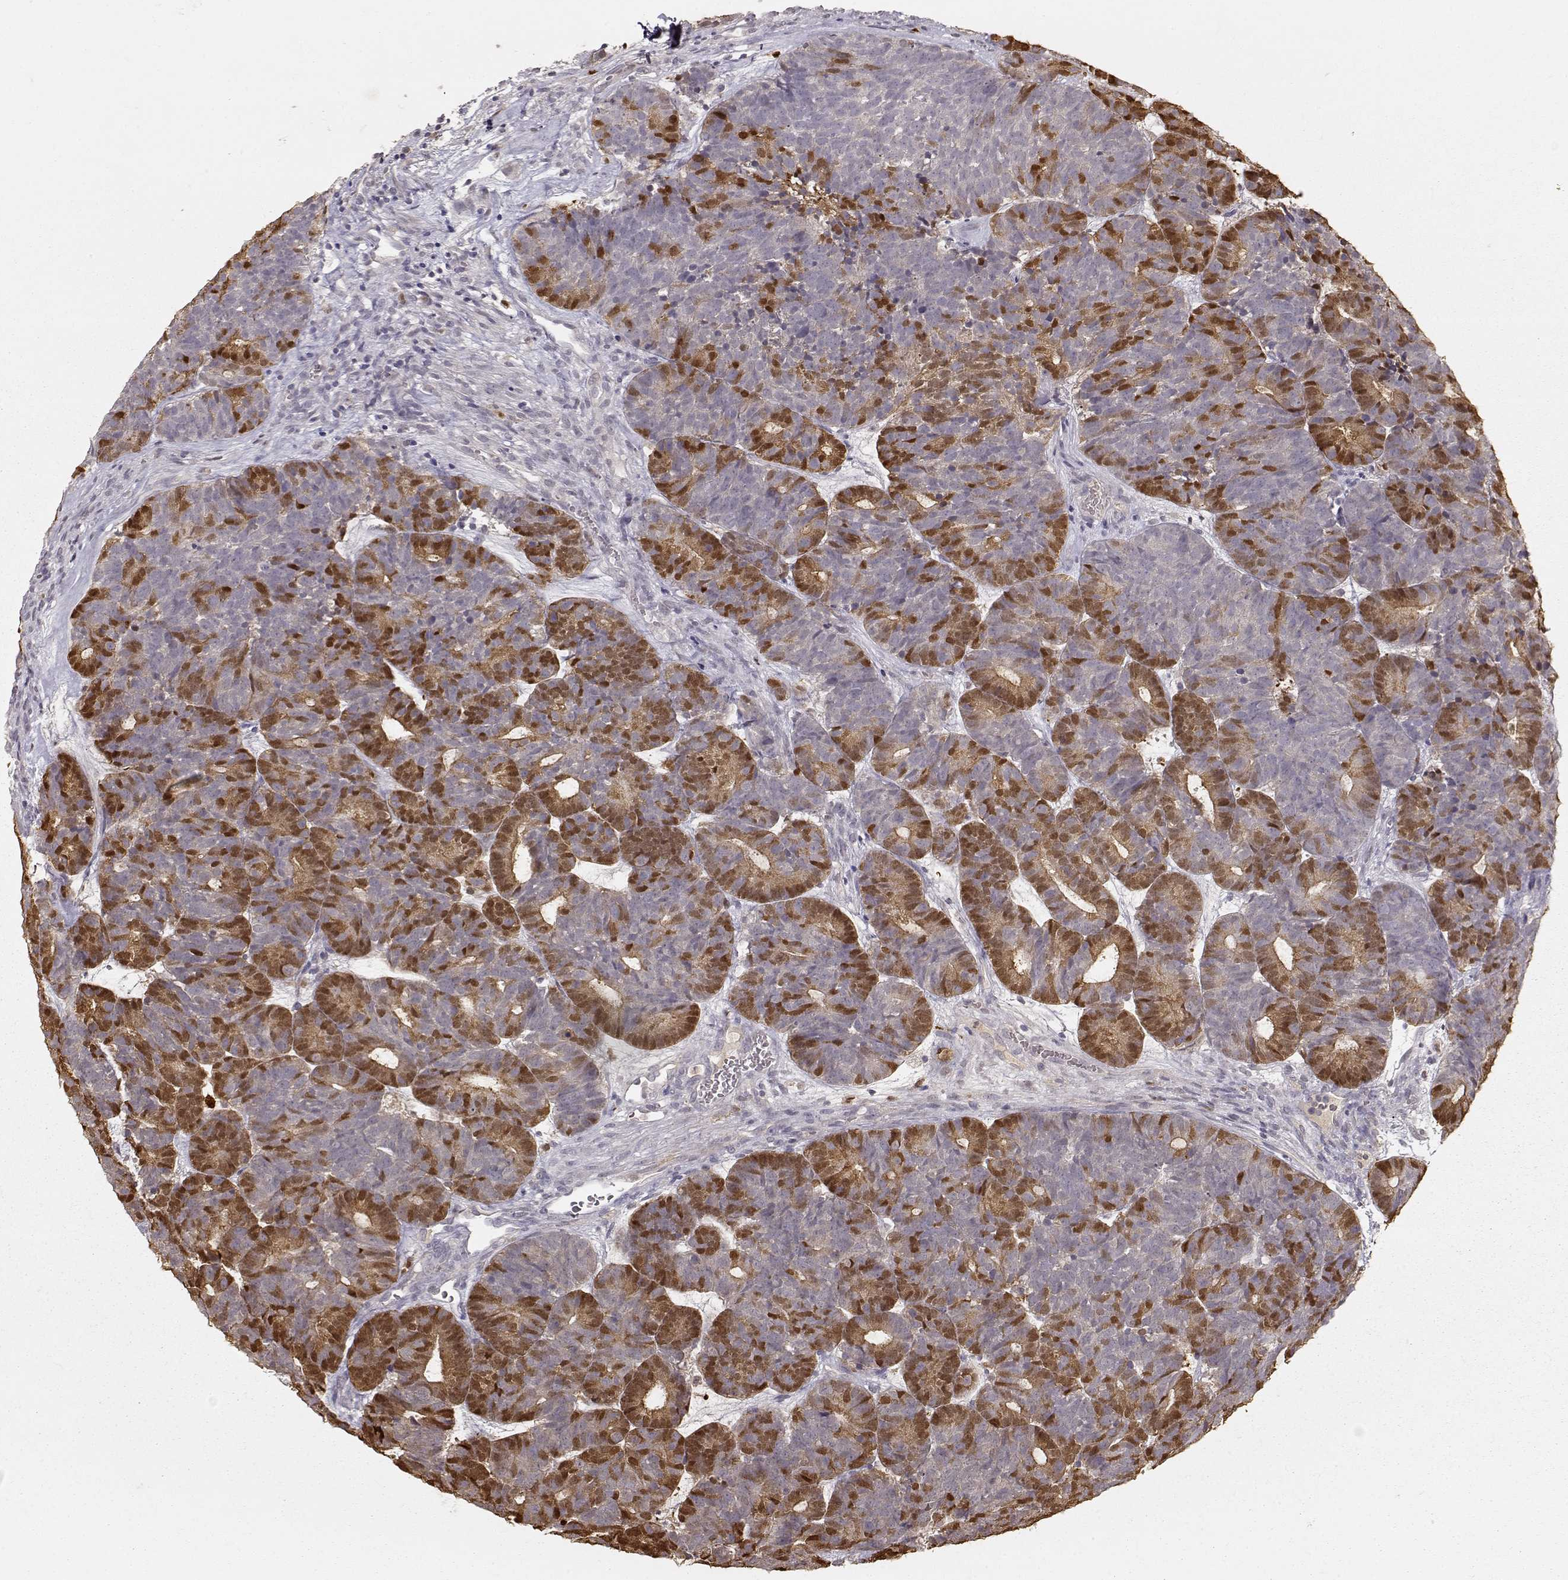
{"staining": {"intensity": "strong", "quantity": "25%-75%", "location": "cytoplasmic/membranous"}, "tissue": "head and neck cancer", "cell_type": "Tumor cells", "image_type": "cancer", "snomed": [{"axis": "morphology", "description": "Adenocarcinoma, NOS"}, {"axis": "topography", "description": "Head-Neck"}], "caption": "Immunohistochemical staining of head and neck adenocarcinoma reveals strong cytoplasmic/membranous protein expression in approximately 25%-75% of tumor cells.", "gene": "S100B", "patient": {"sex": "female", "age": 81}}